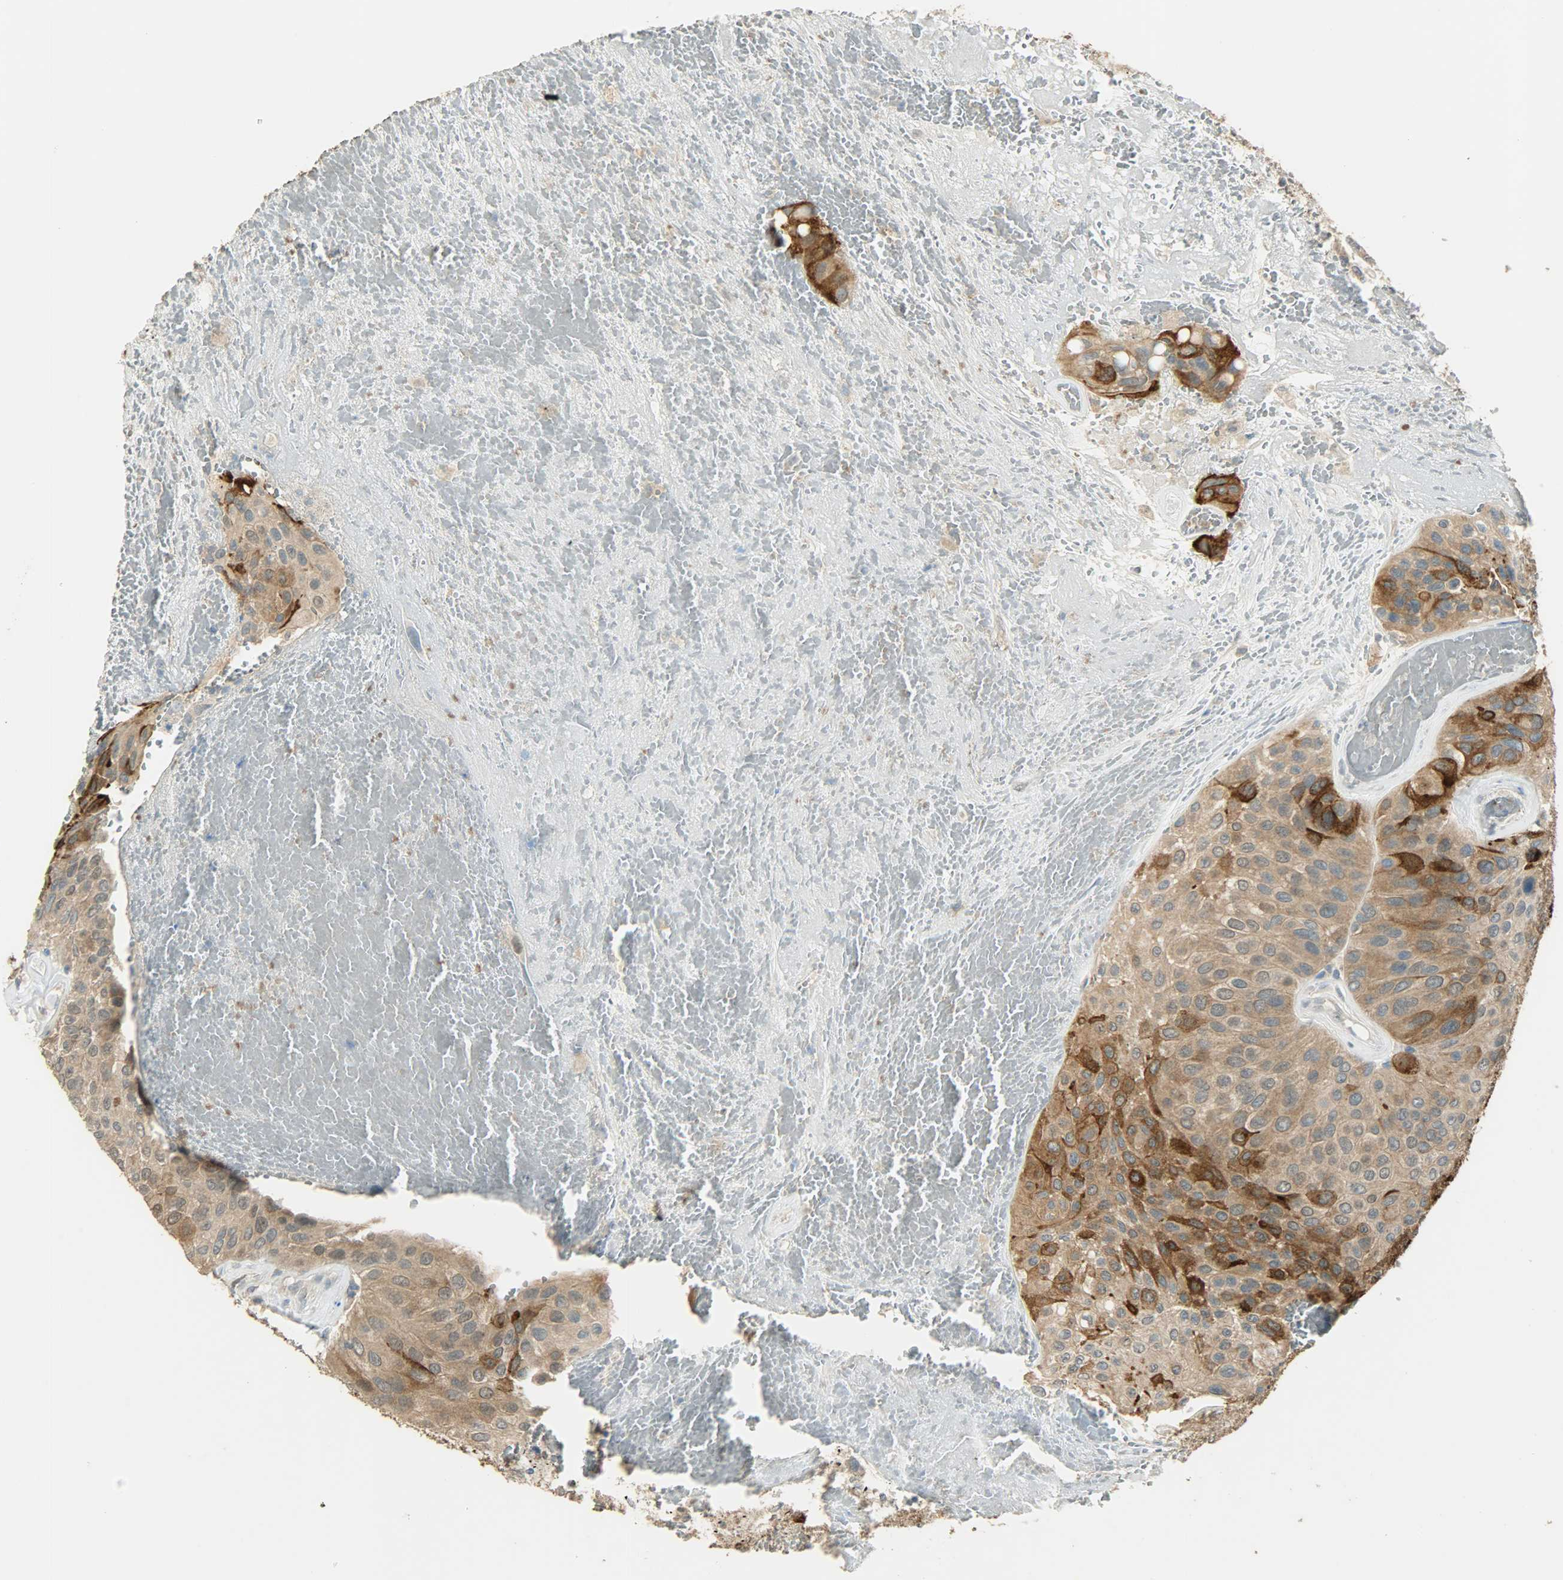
{"staining": {"intensity": "strong", "quantity": ">75%", "location": "cytoplasmic/membranous"}, "tissue": "urothelial cancer", "cell_type": "Tumor cells", "image_type": "cancer", "snomed": [{"axis": "morphology", "description": "Urothelial carcinoma, High grade"}, {"axis": "topography", "description": "Urinary bladder"}], "caption": "An image of urothelial cancer stained for a protein exhibits strong cytoplasmic/membranous brown staining in tumor cells.", "gene": "PRMT5", "patient": {"sex": "male", "age": 66}}